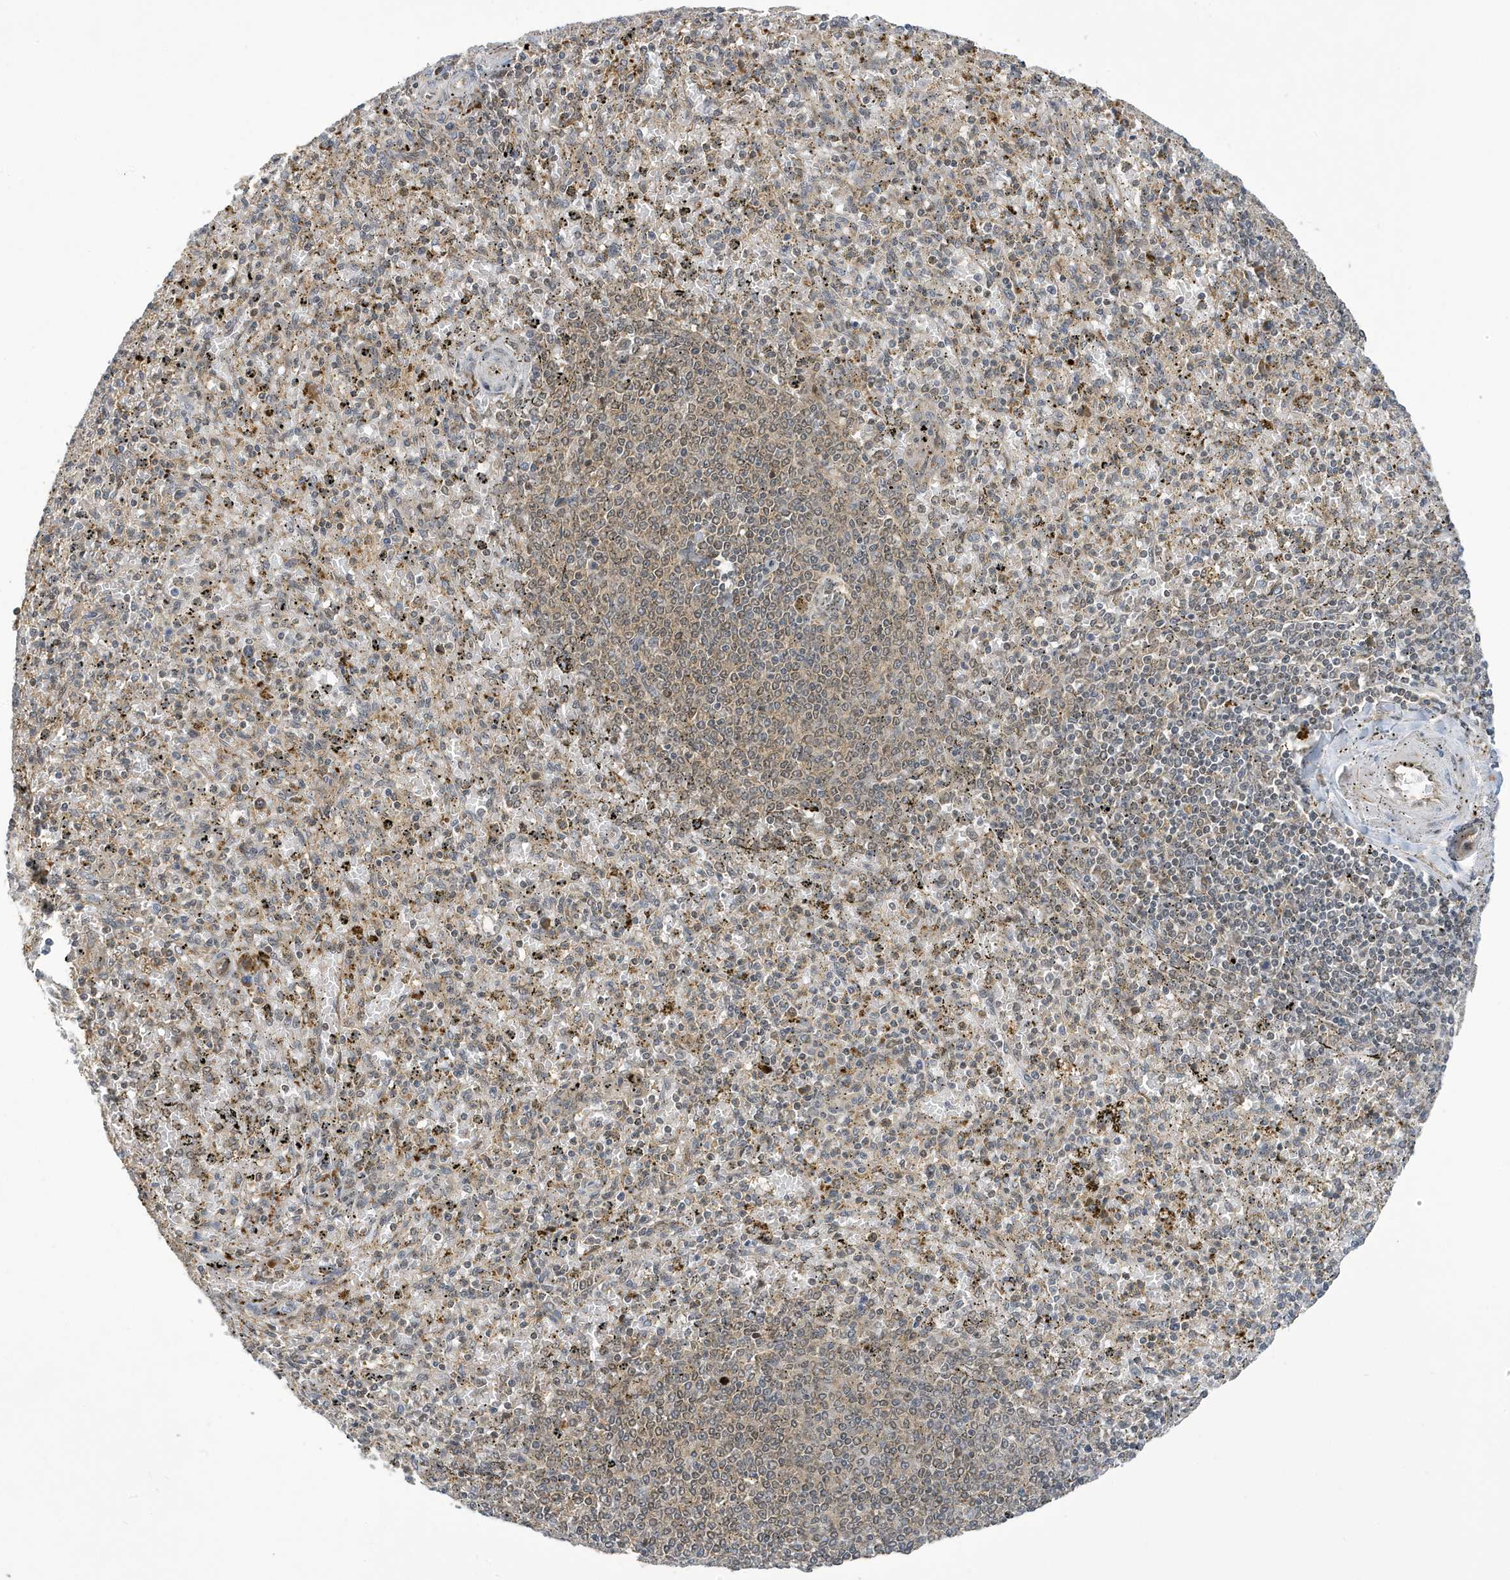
{"staining": {"intensity": "weak", "quantity": "25%-75%", "location": "cytoplasmic/membranous"}, "tissue": "spleen", "cell_type": "Cells in red pulp", "image_type": "normal", "snomed": [{"axis": "morphology", "description": "Normal tissue, NOS"}, {"axis": "topography", "description": "Spleen"}], "caption": "Immunohistochemistry (IHC) of normal human spleen exhibits low levels of weak cytoplasmic/membranous expression in approximately 25%-75% of cells in red pulp. The protein of interest is shown in brown color, while the nuclei are stained blue.", "gene": "NCOA7", "patient": {"sex": "male", "age": 72}}